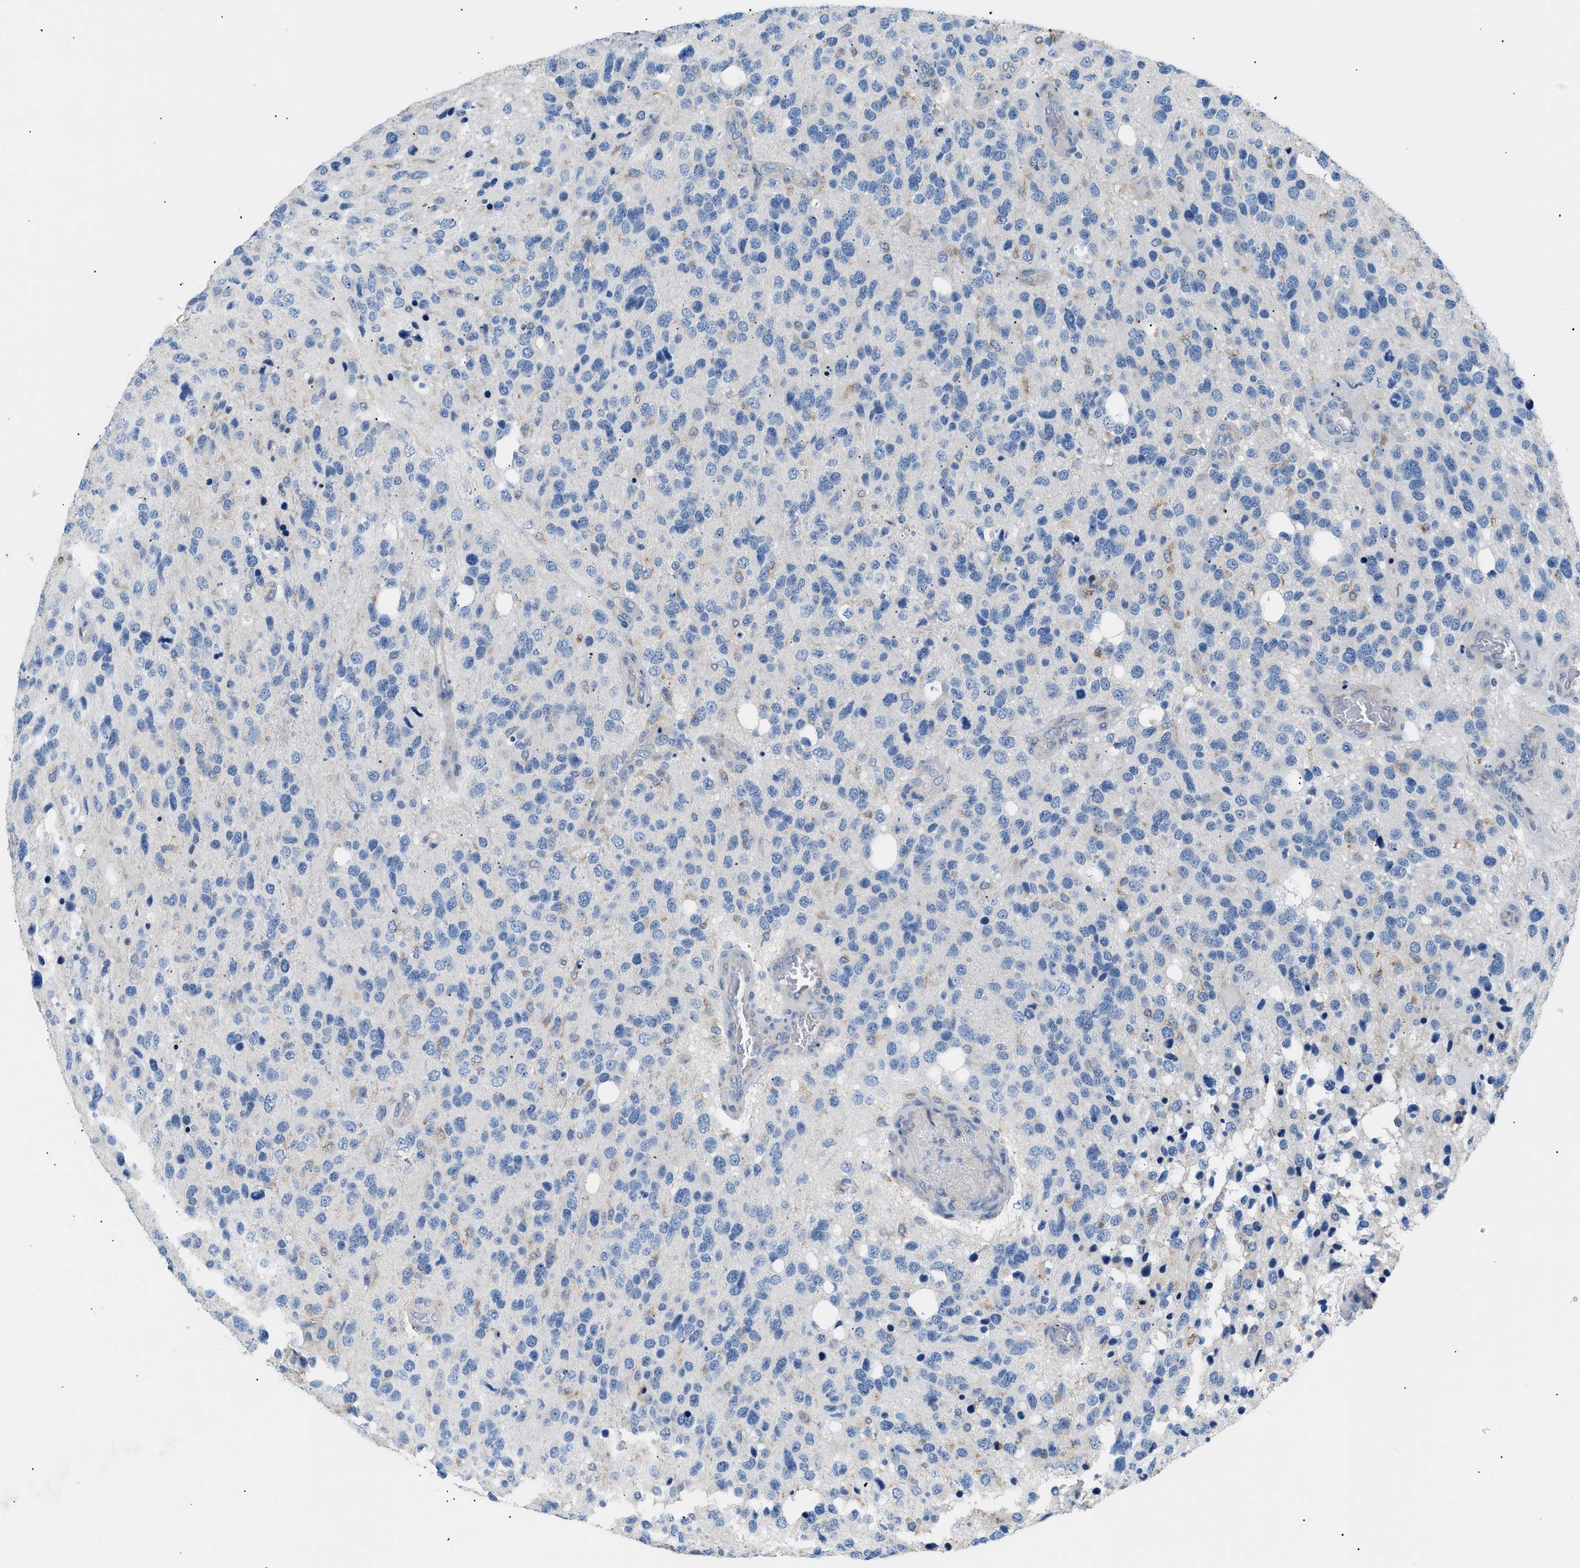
{"staining": {"intensity": "negative", "quantity": "none", "location": "none"}, "tissue": "glioma", "cell_type": "Tumor cells", "image_type": "cancer", "snomed": [{"axis": "morphology", "description": "Glioma, malignant, High grade"}, {"axis": "topography", "description": "Brain"}], "caption": "Immunohistochemistry (IHC) of glioma reveals no expression in tumor cells. The staining was performed using DAB (3,3'-diaminobenzidine) to visualize the protein expression in brown, while the nuclei were stained in blue with hematoxylin (Magnification: 20x).", "gene": "ILDR1", "patient": {"sex": "female", "age": 58}}